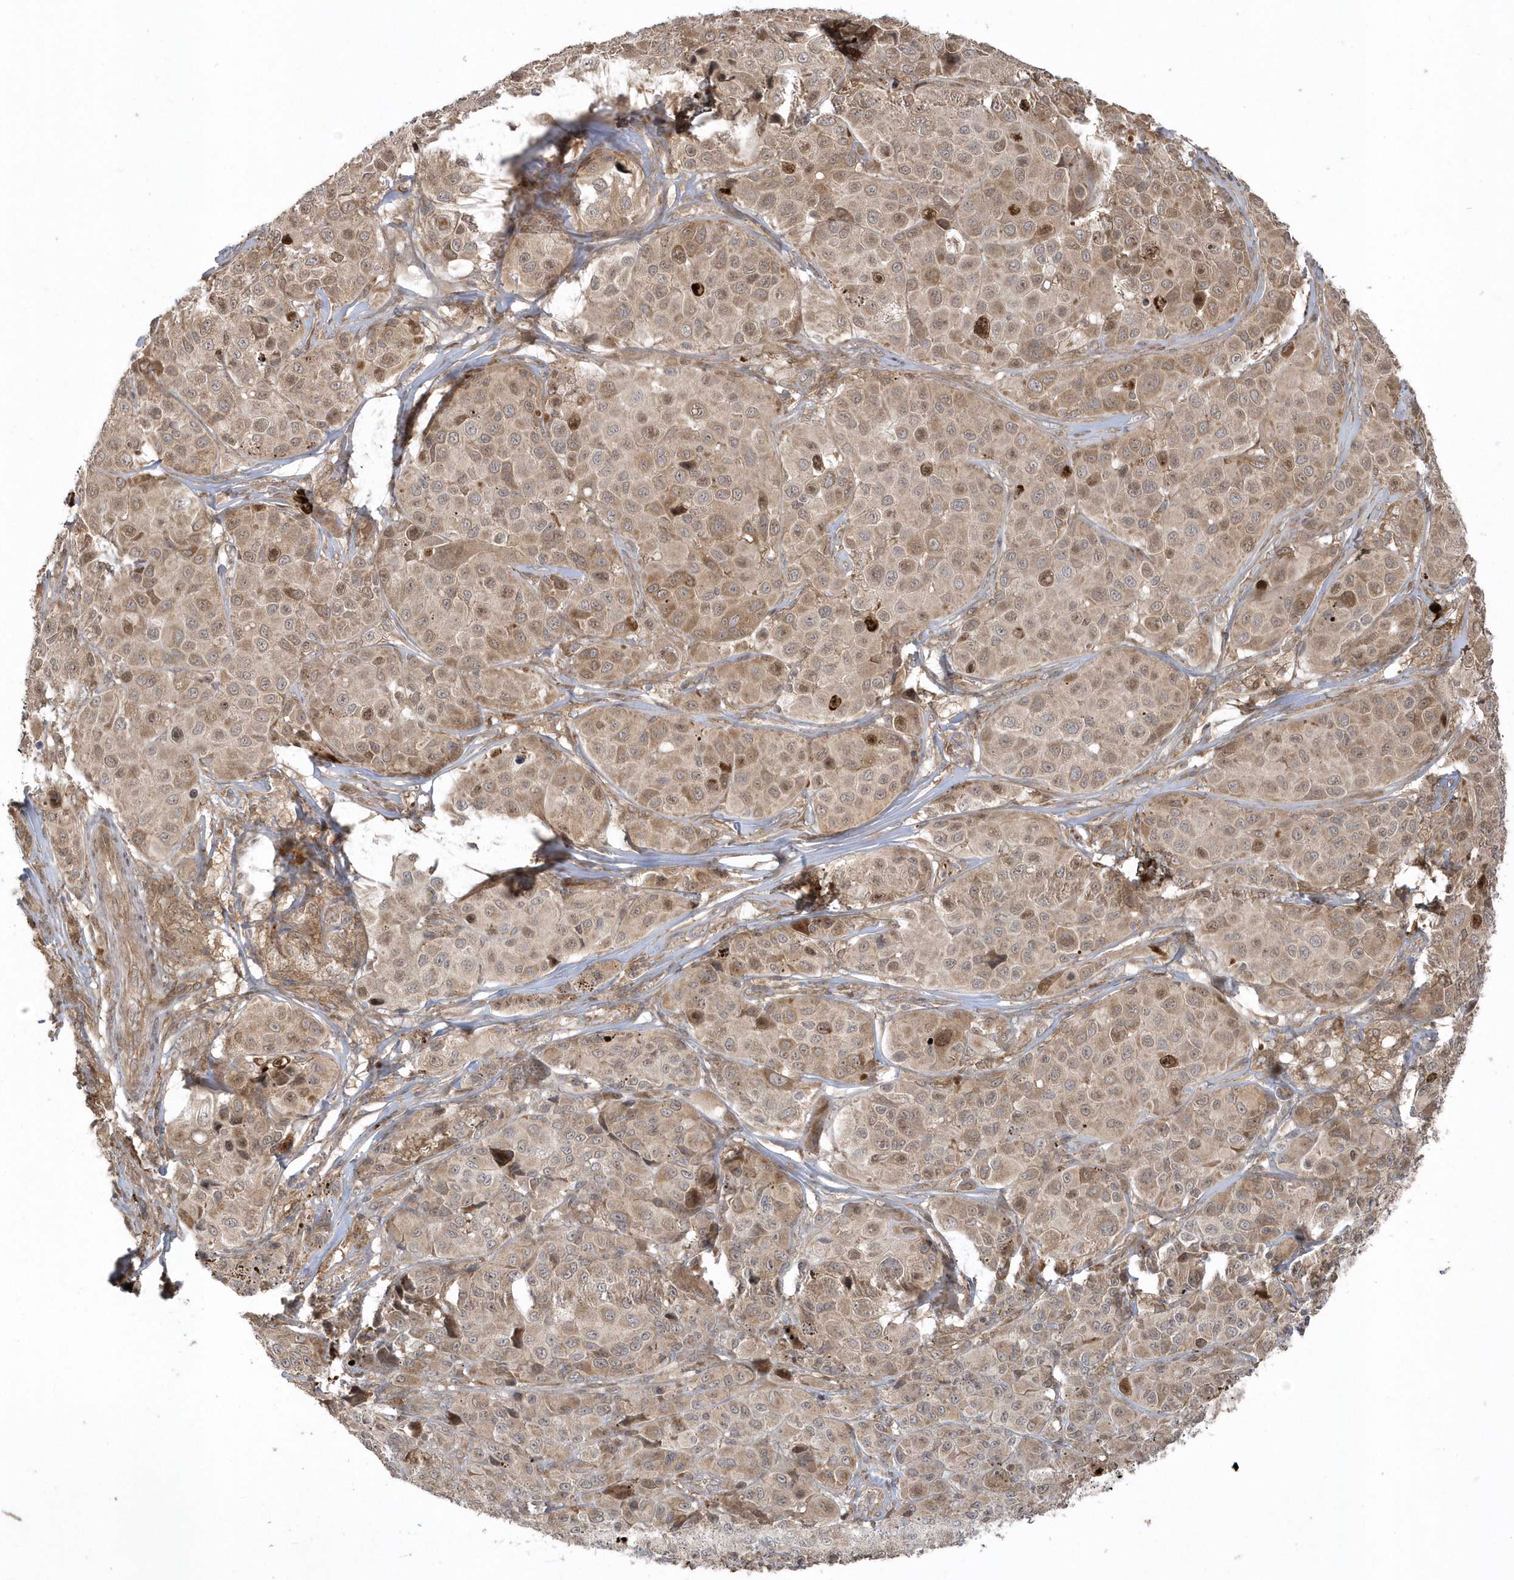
{"staining": {"intensity": "weak", "quantity": ">75%", "location": "cytoplasmic/membranous"}, "tissue": "melanoma", "cell_type": "Tumor cells", "image_type": "cancer", "snomed": [{"axis": "morphology", "description": "Malignant melanoma, NOS"}, {"axis": "topography", "description": "Skin of trunk"}], "caption": "Weak cytoplasmic/membranous staining for a protein is identified in approximately >75% of tumor cells of malignant melanoma using immunohistochemistry.", "gene": "HERPUD1", "patient": {"sex": "male", "age": 71}}